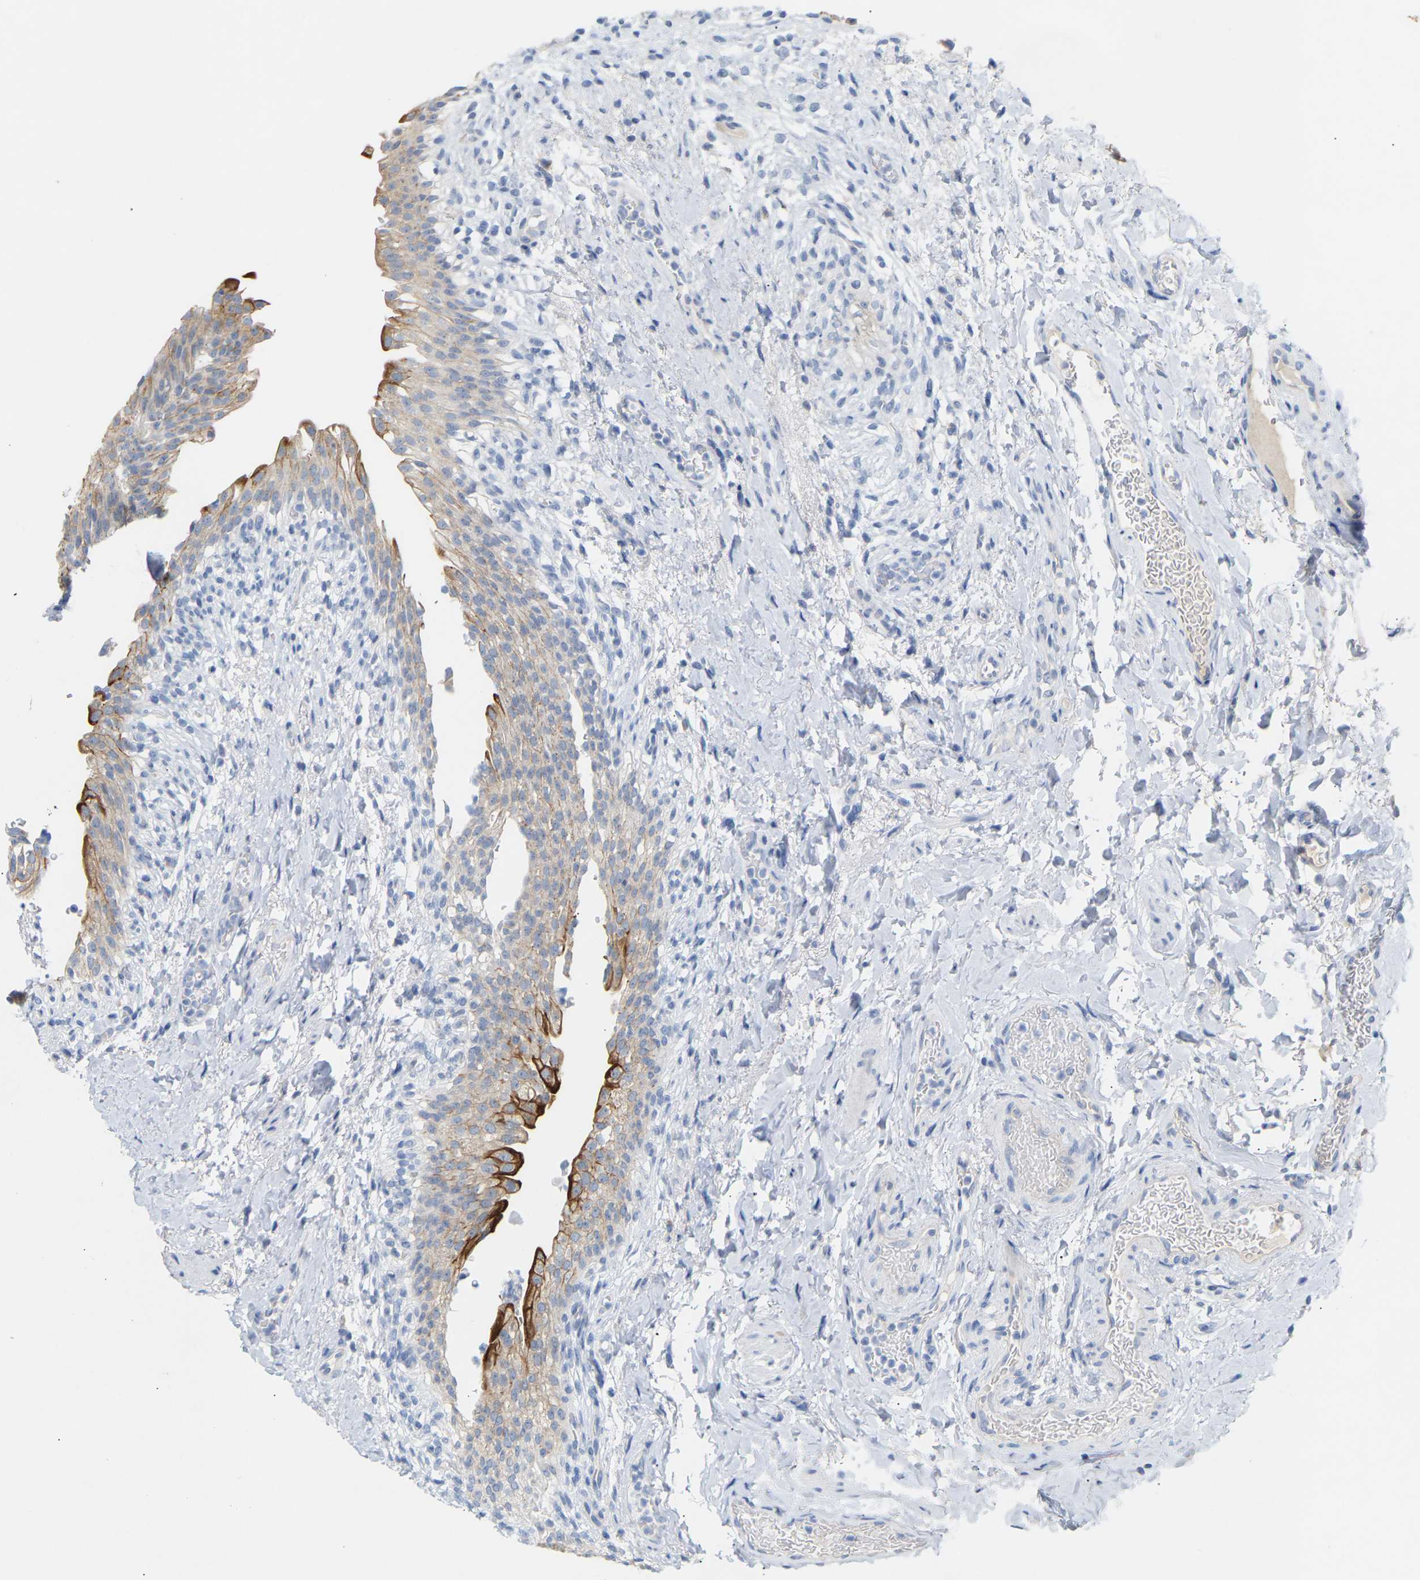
{"staining": {"intensity": "moderate", "quantity": ">75%", "location": "cytoplasmic/membranous"}, "tissue": "urinary bladder", "cell_type": "Urothelial cells", "image_type": "normal", "snomed": [{"axis": "morphology", "description": "Normal tissue, NOS"}, {"axis": "topography", "description": "Urinary bladder"}], "caption": "Immunohistochemistry micrograph of normal urinary bladder: urinary bladder stained using immunohistochemistry demonstrates medium levels of moderate protein expression localized specifically in the cytoplasmic/membranous of urothelial cells, appearing as a cytoplasmic/membranous brown color.", "gene": "PEX1", "patient": {"sex": "female", "age": 60}}